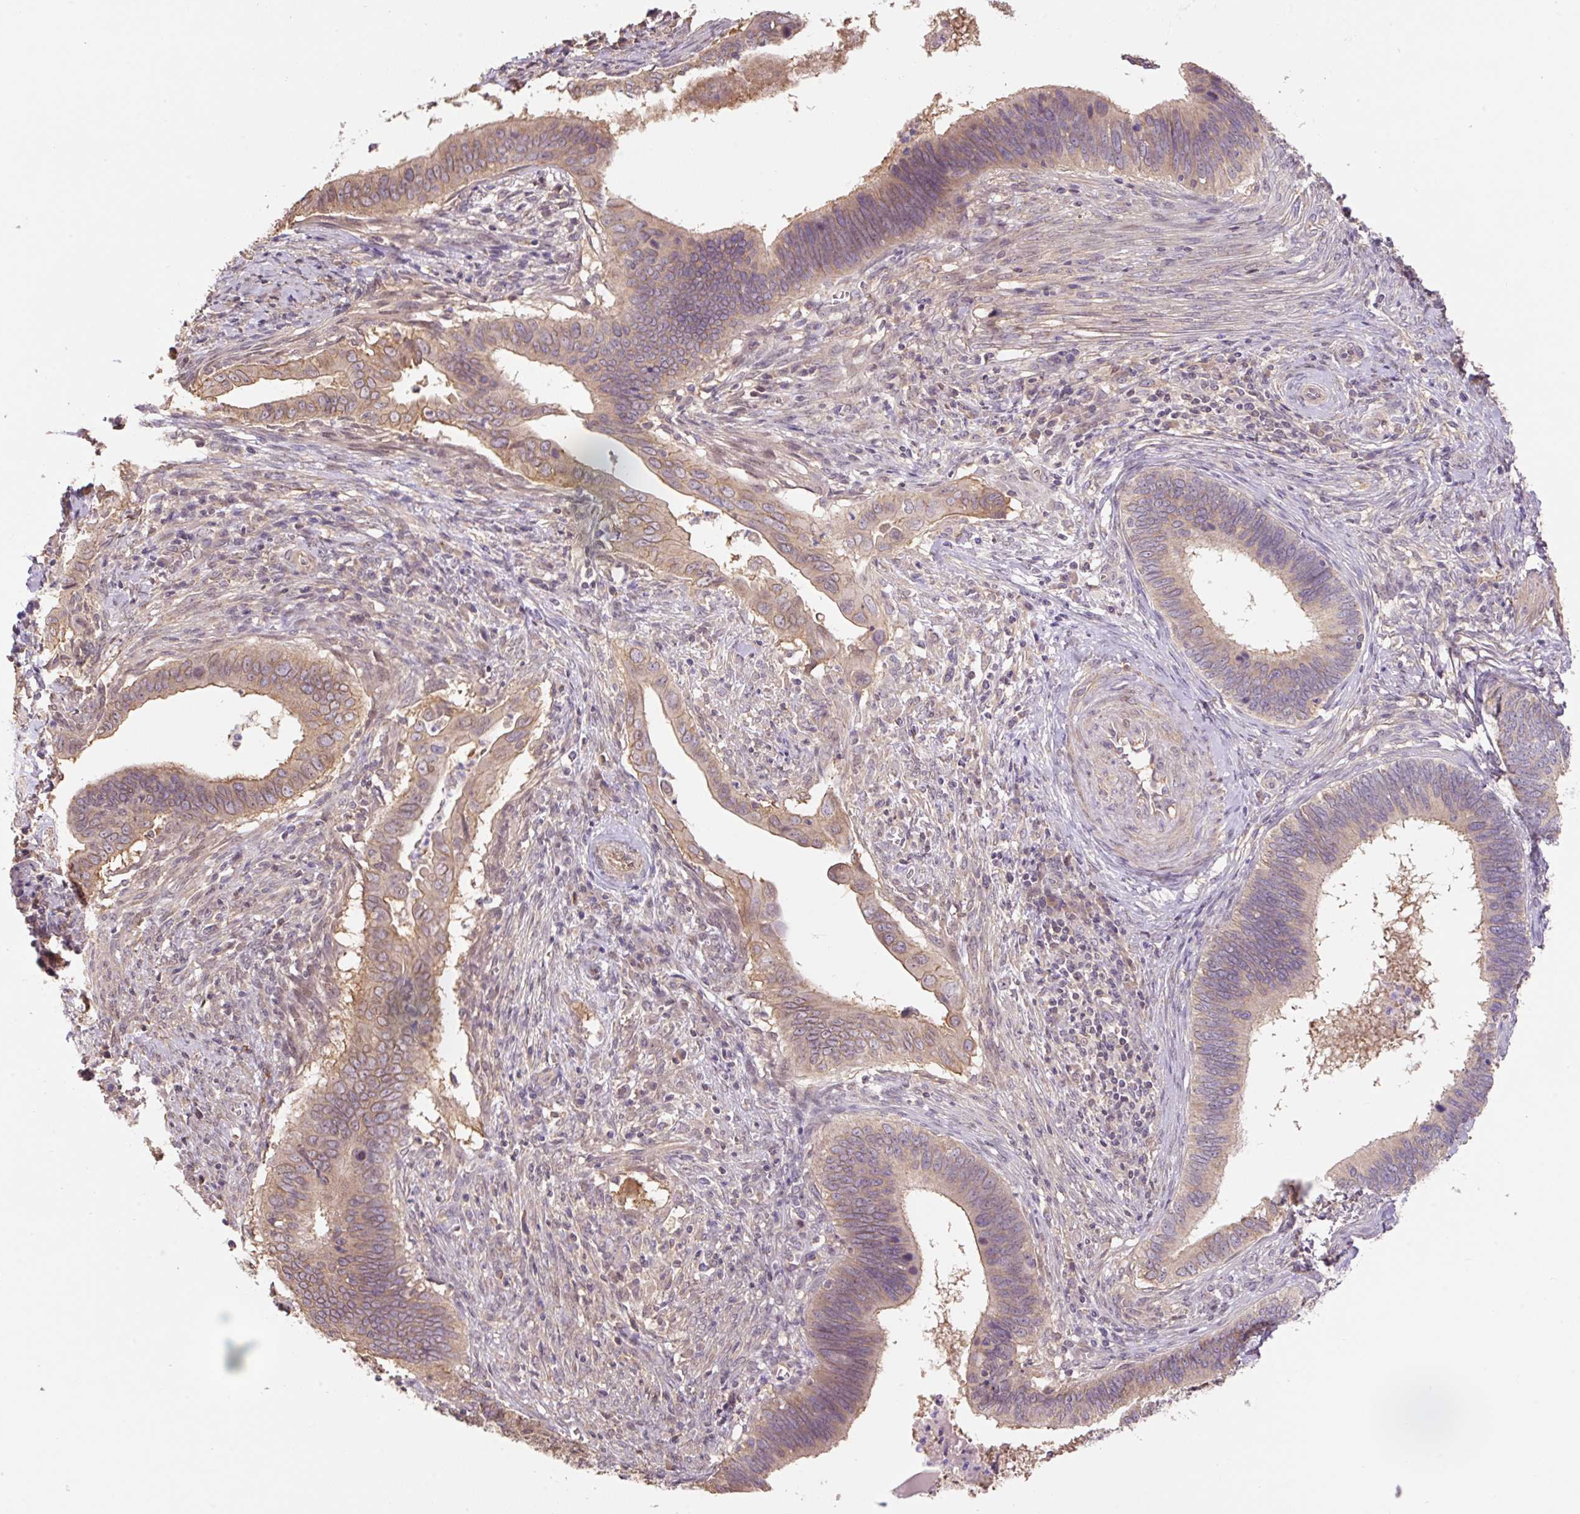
{"staining": {"intensity": "weak", "quantity": "25%-75%", "location": "cytoplasmic/membranous"}, "tissue": "cervical cancer", "cell_type": "Tumor cells", "image_type": "cancer", "snomed": [{"axis": "morphology", "description": "Adenocarcinoma, NOS"}, {"axis": "topography", "description": "Cervix"}], "caption": "DAB (3,3'-diaminobenzidine) immunohistochemical staining of human cervical cancer (adenocarcinoma) shows weak cytoplasmic/membranous protein positivity in about 25%-75% of tumor cells.", "gene": "COX8A", "patient": {"sex": "female", "age": 42}}